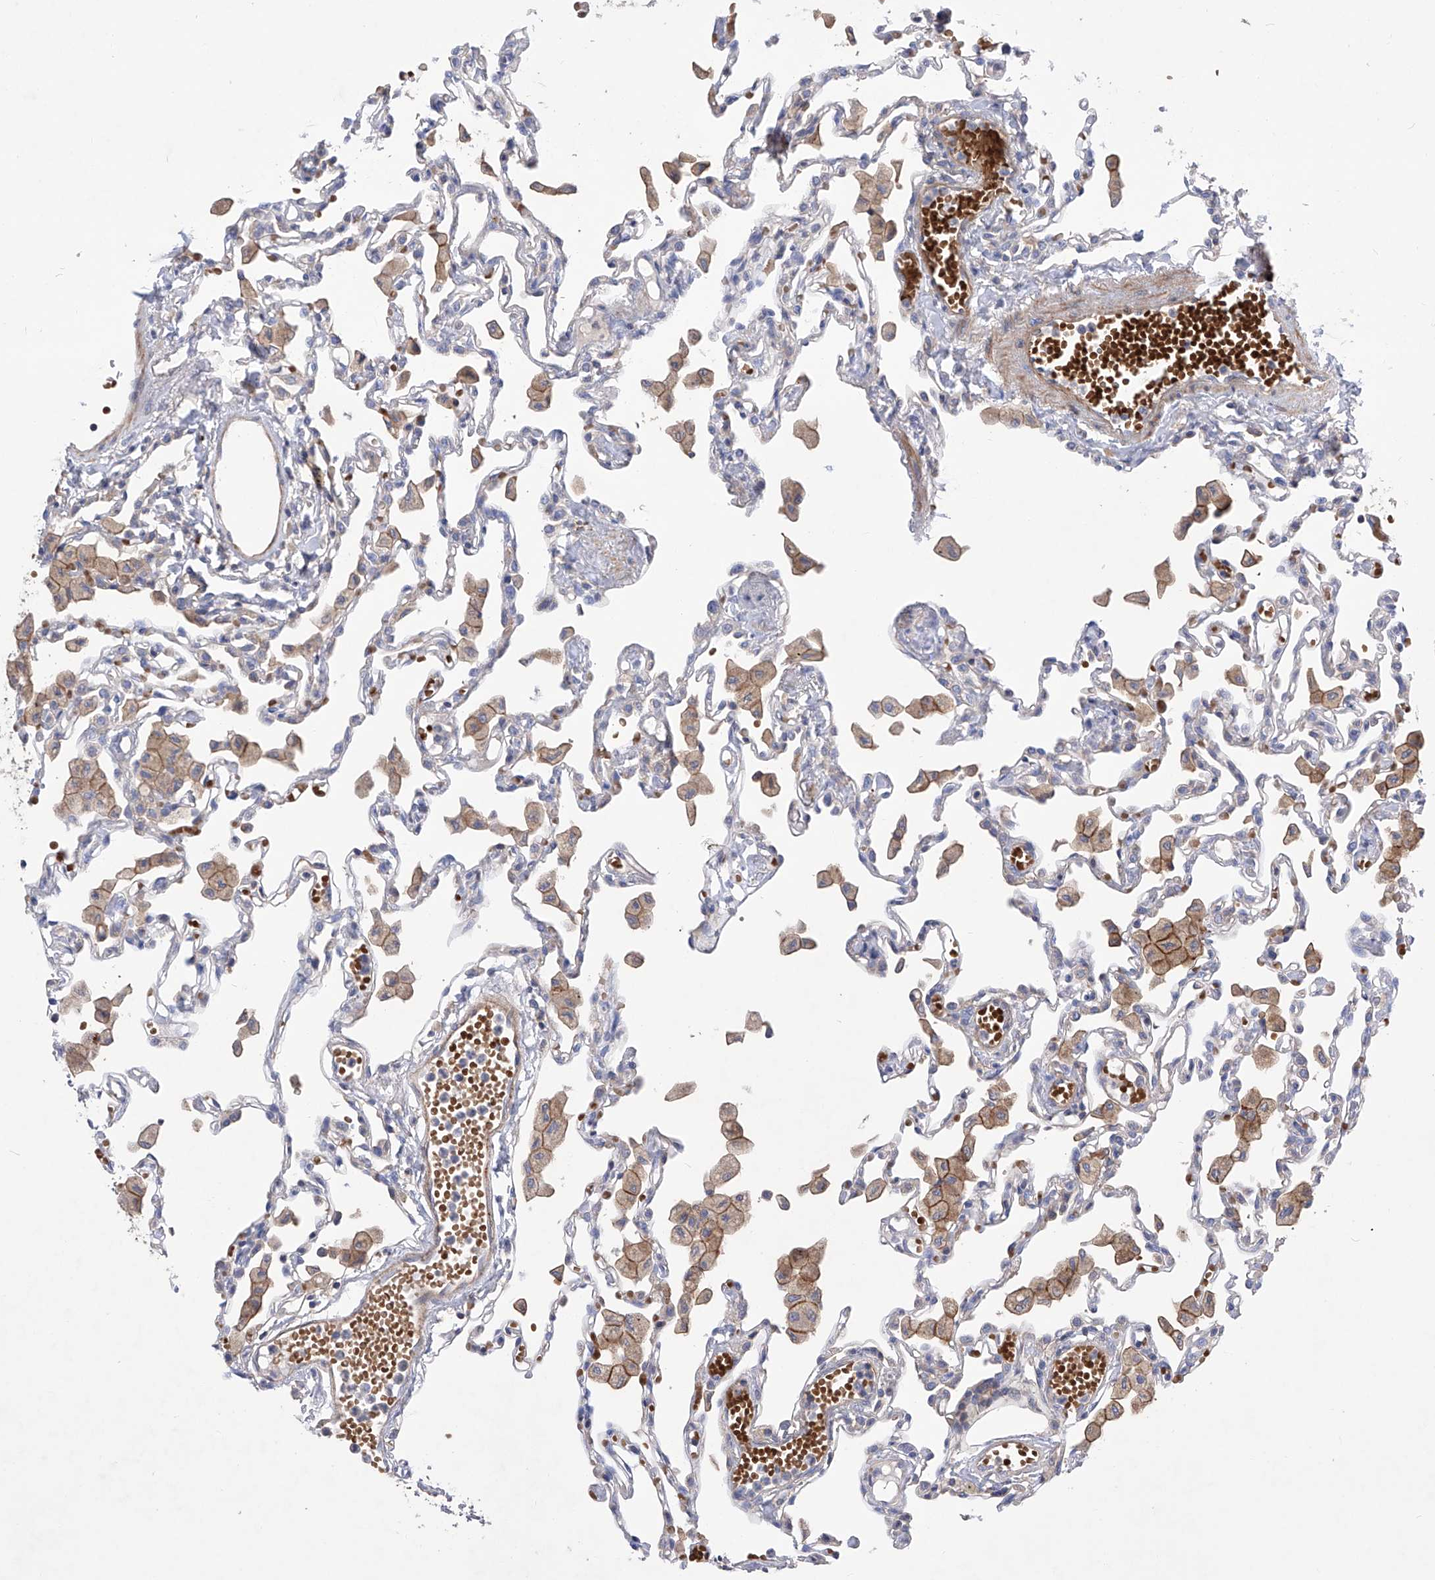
{"staining": {"intensity": "negative", "quantity": "none", "location": "none"}, "tissue": "lung", "cell_type": "Alveolar cells", "image_type": "normal", "snomed": [{"axis": "morphology", "description": "Normal tissue, NOS"}, {"axis": "topography", "description": "Bronchus"}, {"axis": "topography", "description": "Lung"}], "caption": "Alveolar cells are negative for protein expression in unremarkable human lung. Brightfield microscopy of IHC stained with DAB (brown) and hematoxylin (blue), captured at high magnification.", "gene": "NFATC4", "patient": {"sex": "female", "age": 49}}